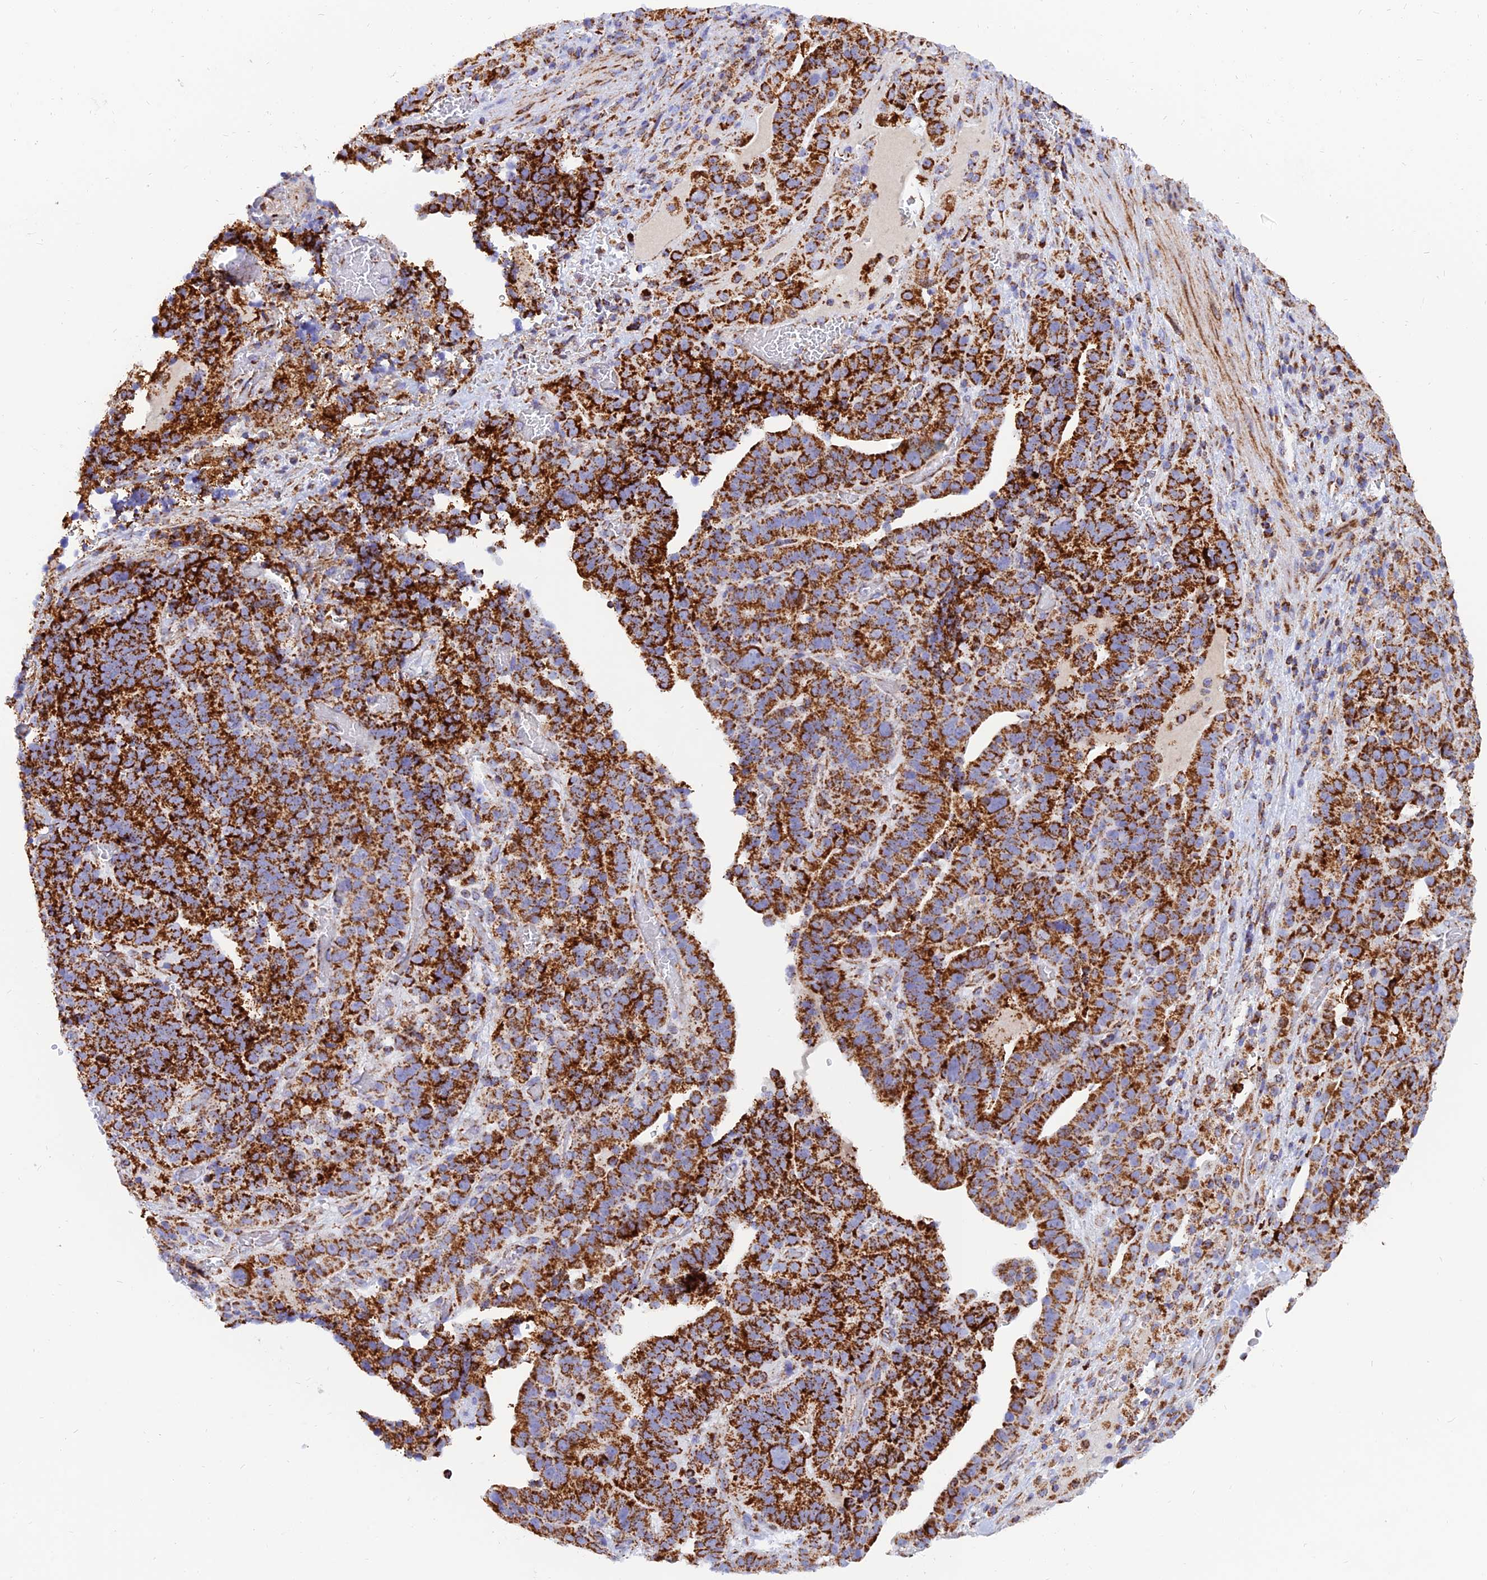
{"staining": {"intensity": "strong", "quantity": ">75%", "location": "cytoplasmic/membranous"}, "tissue": "stomach cancer", "cell_type": "Tumor cells", "image_type": "cancer", "snomed": [{"axis": "morphology", "description": "Adenocarcinoma, NOS"}, {"axis": "topography", "description": "Stomach"}], "caption": "This micrograph demonstrates IHC staining of human stomach cancer, with high strong cytoplasmic/membranous staining in approximately >75% of tumor cells.", "gene": "NDUFB6", "patient": {"sex": "male", "age": 48}}